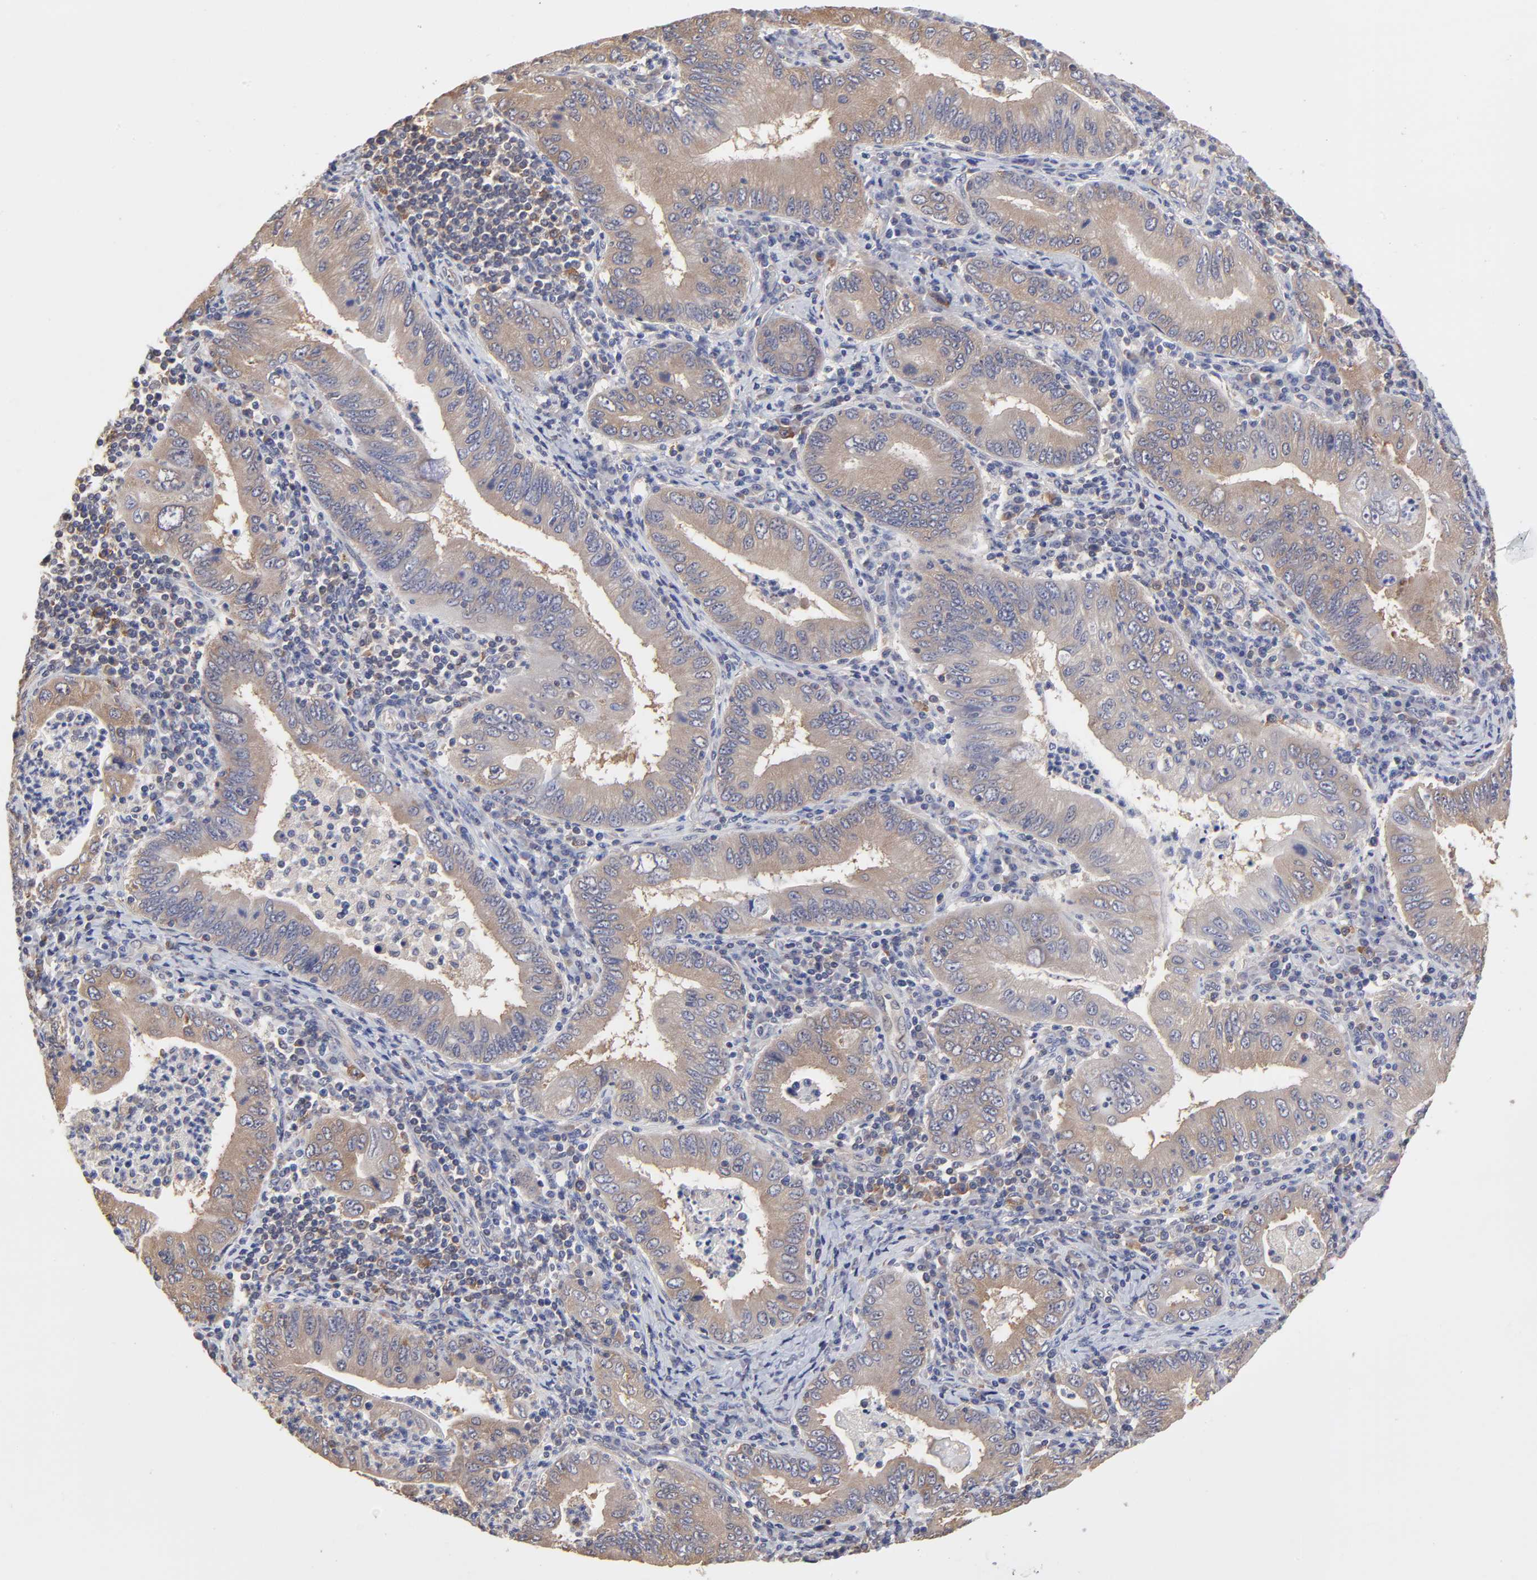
{"staining": {"intensity": "weak", "quantity": ">75%", "location": "cytoplasmic/membranous"}, "tissue": "stomach cancer", "cell_type": "Tumor cells", "image_type": "cancer", "snomed": [{"axis": "morphology", "description": "Normal tissue, NOS"}, {"axis": "morphology", "description": "Adenocarcinoma, NOS"}, {"axis": "topography", "description": "Esophagus"}, {"axis": "topography", "description": "Stomach, upper"}, {"axis": "topography", "description": "Peripheral nerve tissue"}], "caption": "High-magnification brightfield microscopy of stomach adenocarcinoma stained with DAB (3,3'-diaminobenzidine) (brown) and counterstained with hematoxylin (blue). tumor cells exhibit weak cytoplasmic/membranous expression is seen in approximately>75% of cells.", "gene": "CCT2", "patient": {"sex": "male", "age": 62}}